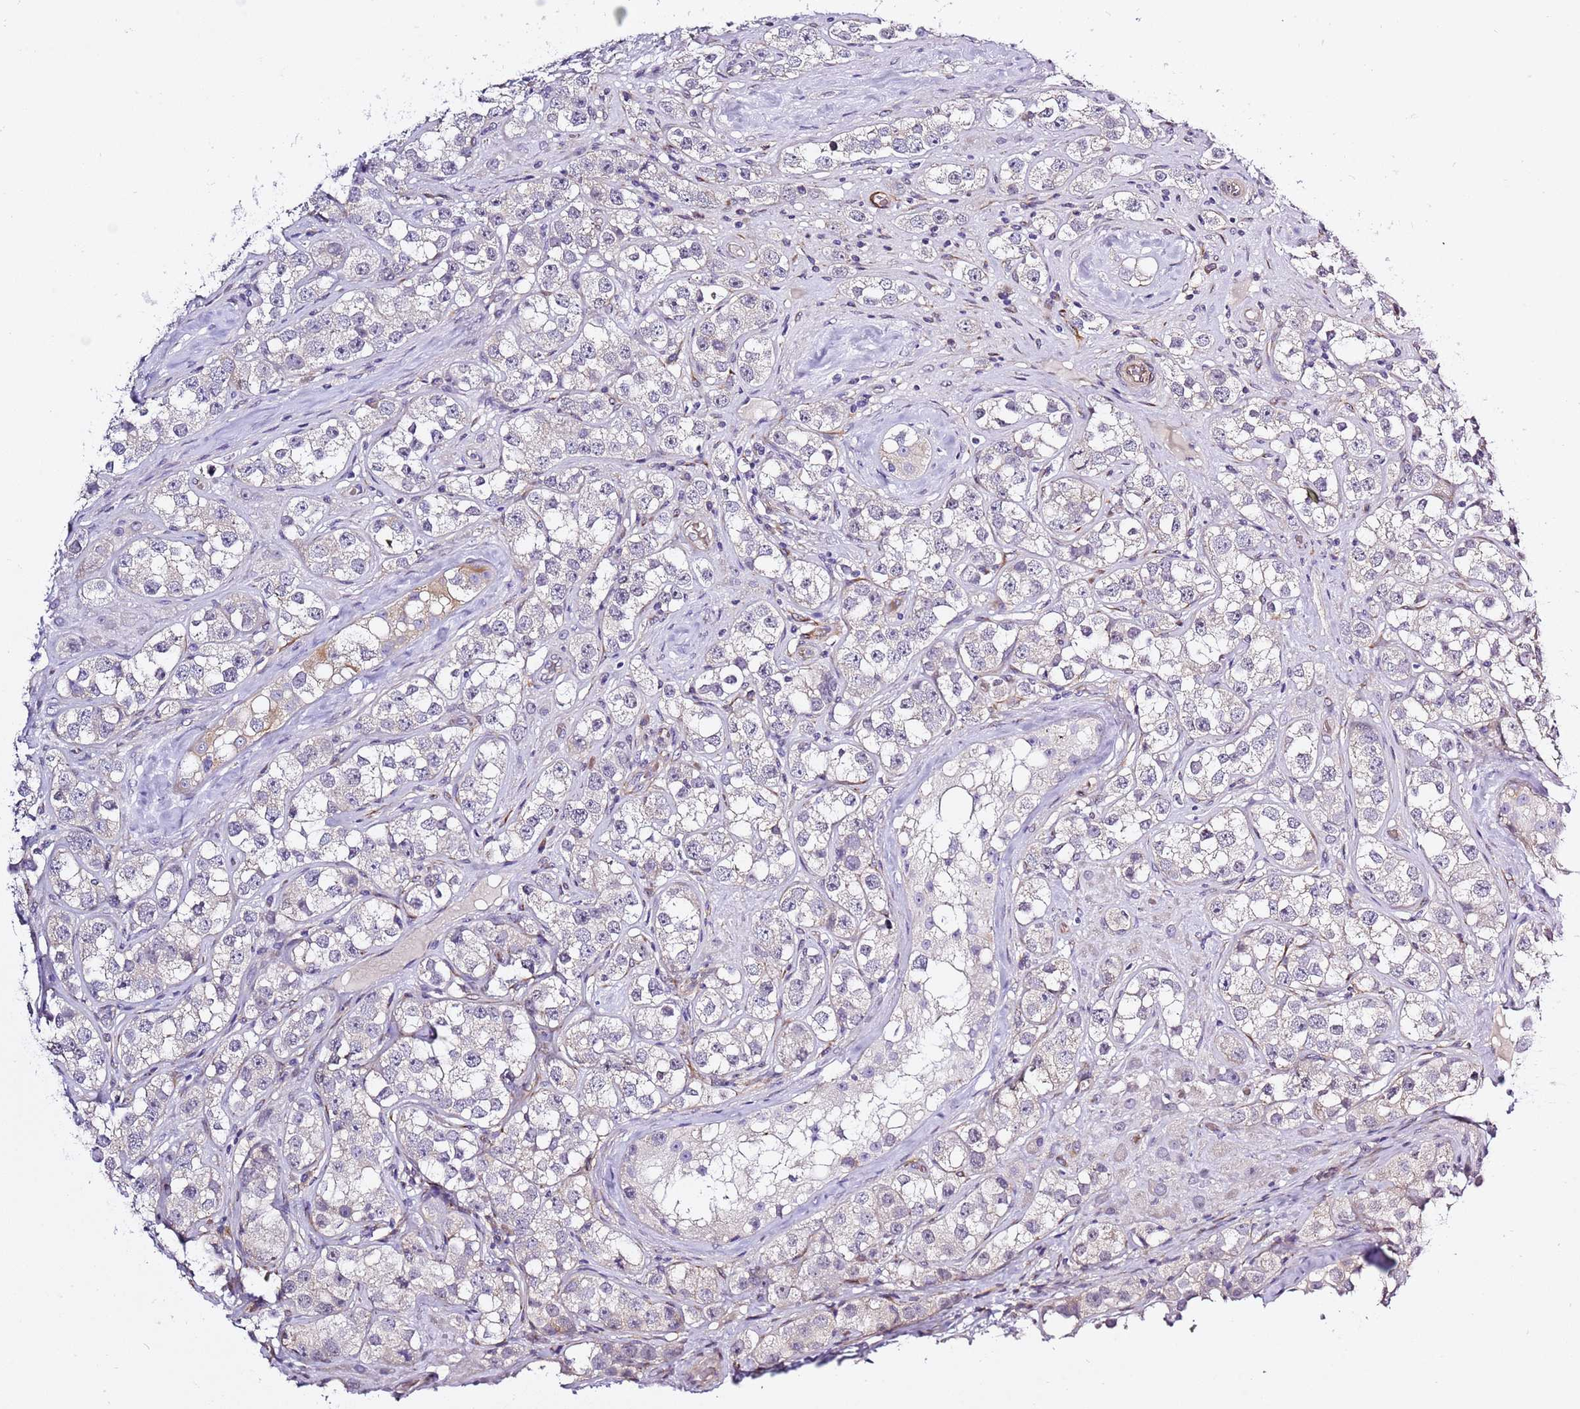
{"staining": {"intensity": "negative", "quantity": "none", "location": "none"}, "tissue": "testis cancer", "cell_type": "Tumor cells", "image_type": "cancer", "snomed": [{"axis": "morphology", "description": "Seminoma, NOS"}, {"axis": "topography", "description": "Testis"}], "caption": "This histopathology image is of testis cancer stained with immunohistochemistry (IHC) to label a protein in brown with the nuclei are counter-stained blue. There is no positivity in tumor cells.", "gene": "RFK", "patient": {"sex": "male", "age": 28}}